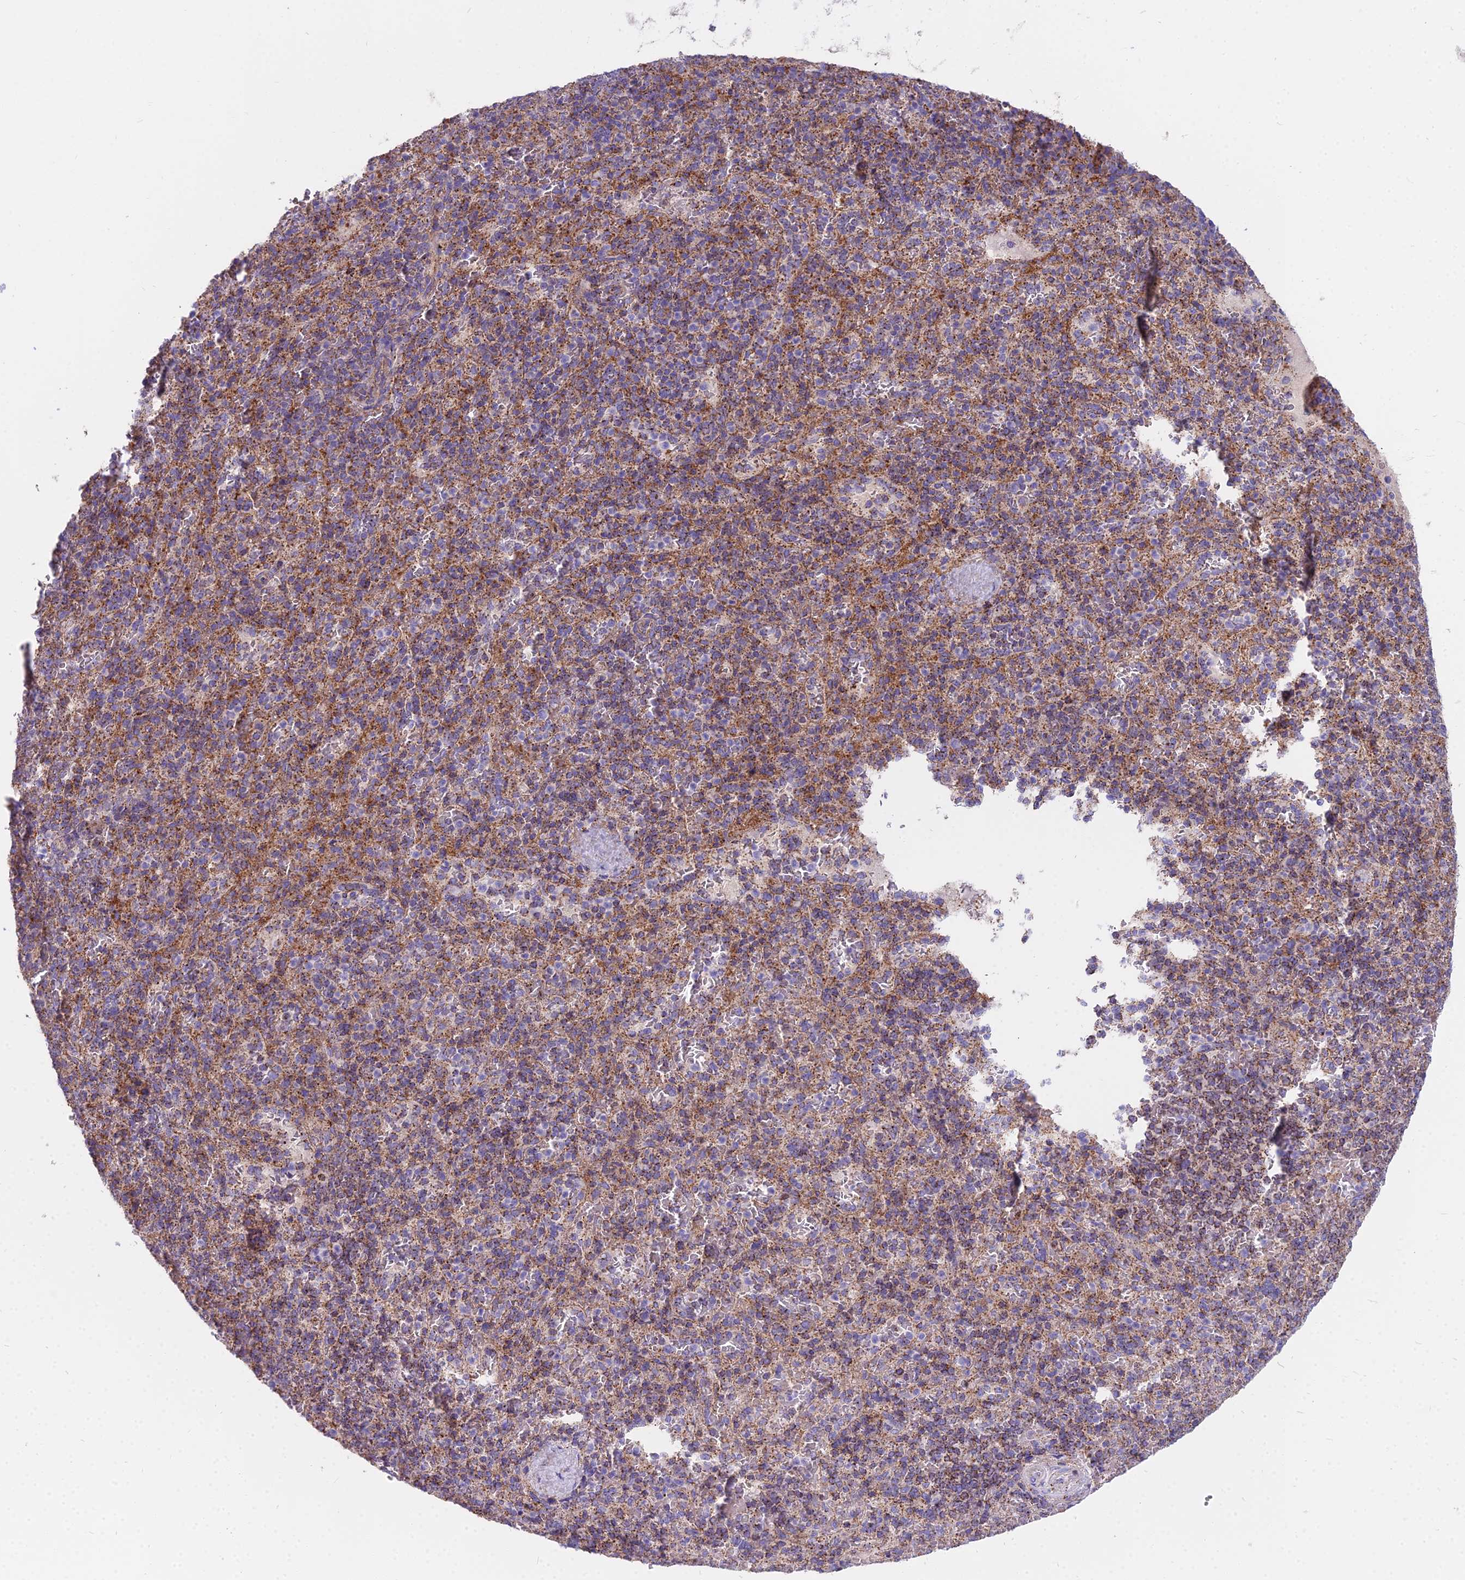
{"staining": {"intensity": "moderate", "quantity": "25%-75%", "location": "cytoplasmic/membranous"}, "tissue": "spleen", "cell_type": "Cells in red pulp", "image_type": "normal", "snomed": [{"axis": "morphology", "description": "Normal tissue, NOS"}, {"axis": "topography", "description": "Spleen"}], "caption": "Moderate cytoplasmic/membranous protein expression is seen in about 25%-75% of cells in red pulp in spleen. (DAB IHC, brown staining for protein, blue staining for nuclei).", "gene": "FRMPD1", "patient": {"sex": "male", "age": 82}}